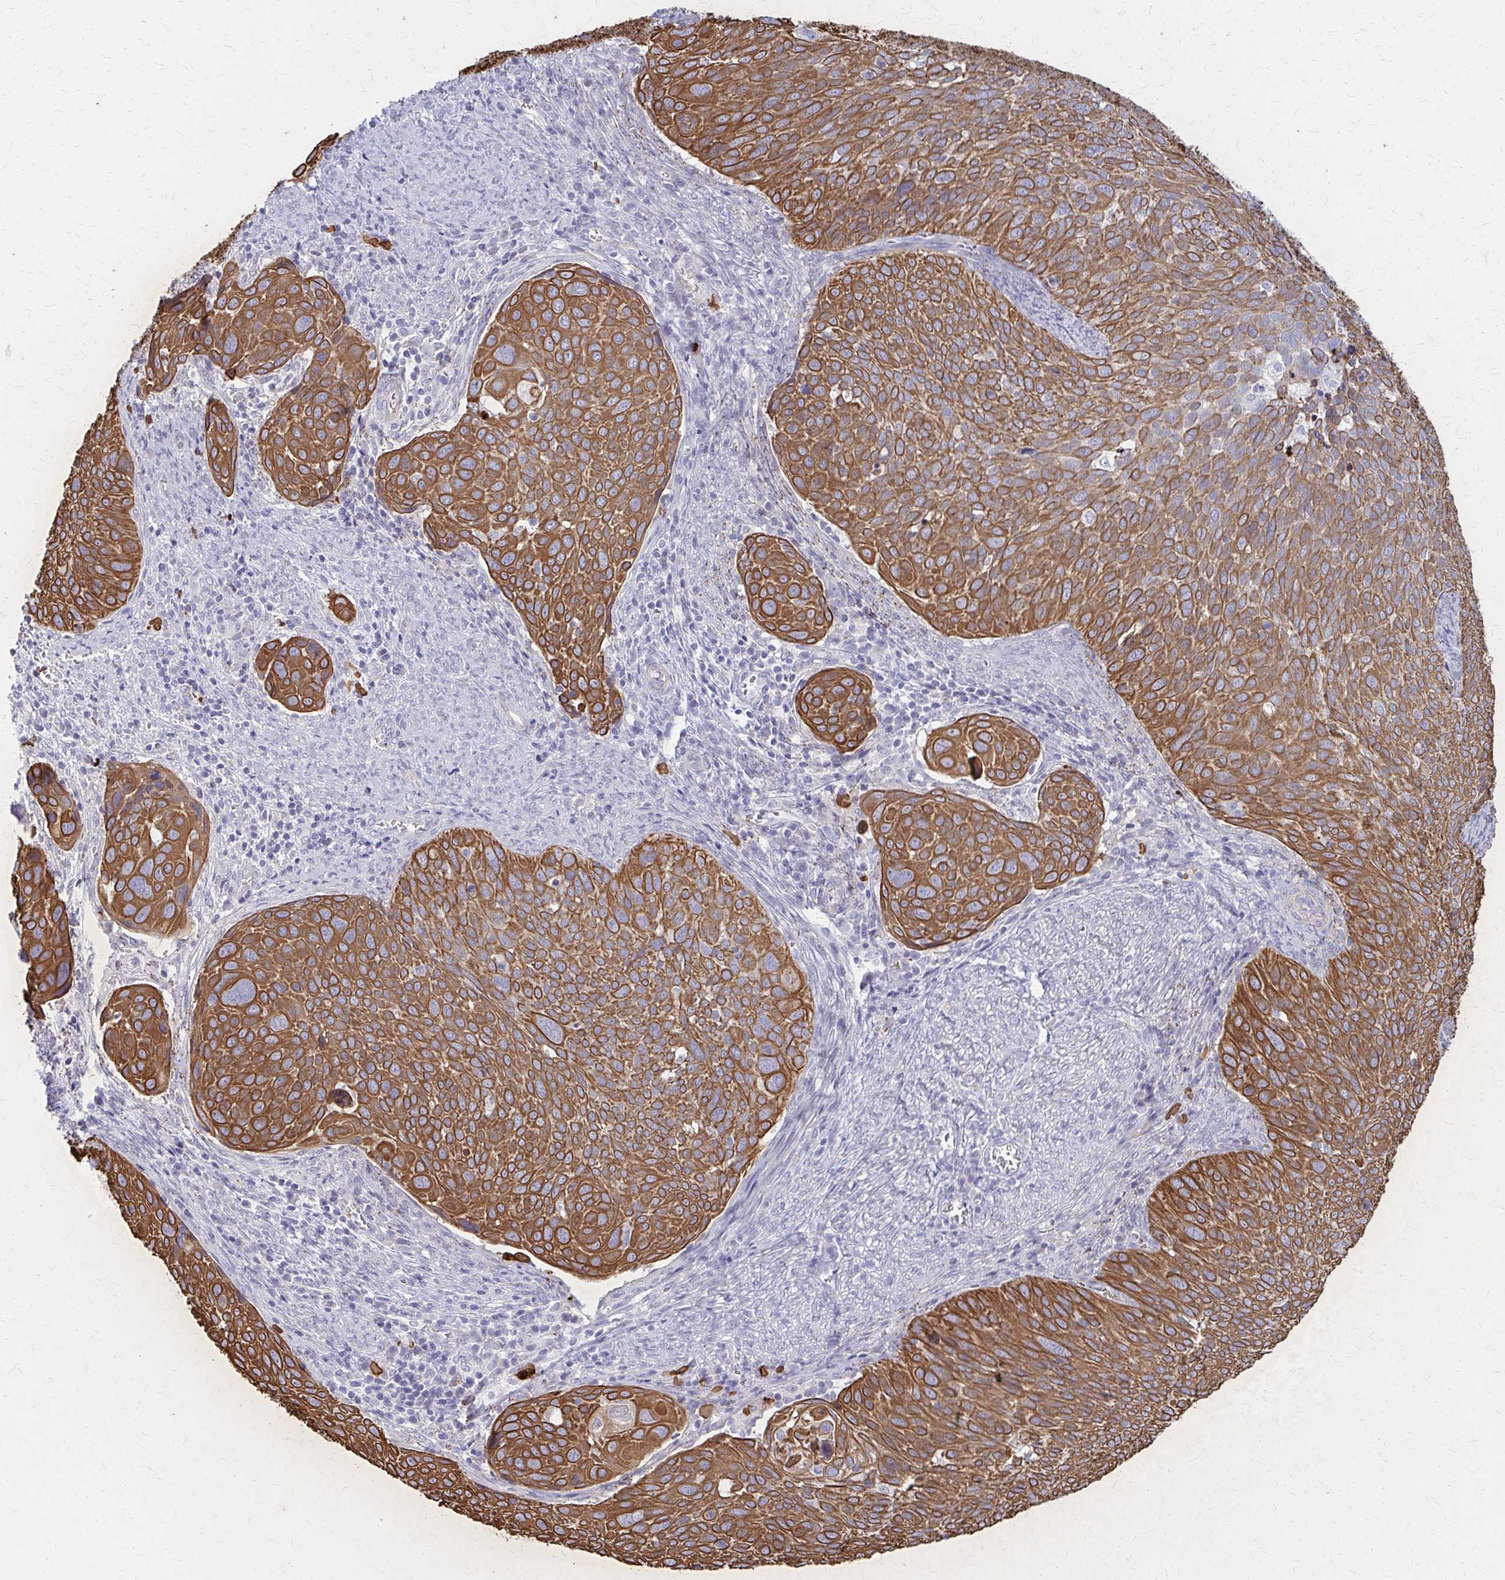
{"staining": {"intensity": "strong", "quantity": ">75%", "location": "cytoplasmic/membranous"}, "tissue": "cervical cancer", "cell_type": "Tumor cells", "image_type": "cancer", "snomed": [{"axis": "morphology", "description": "Squamous cell carcinoma, NOS"}, {"axis": "topography", "description": "Cervix"}], "caption": "Tumor cells exhibit strong cytoplasmic/membranous expression in about >75% of cells in cervical cancer (squamous cell carcinoma).", "gene": "GLYATL2", "patient": {"sex": "female", "age": 39}}